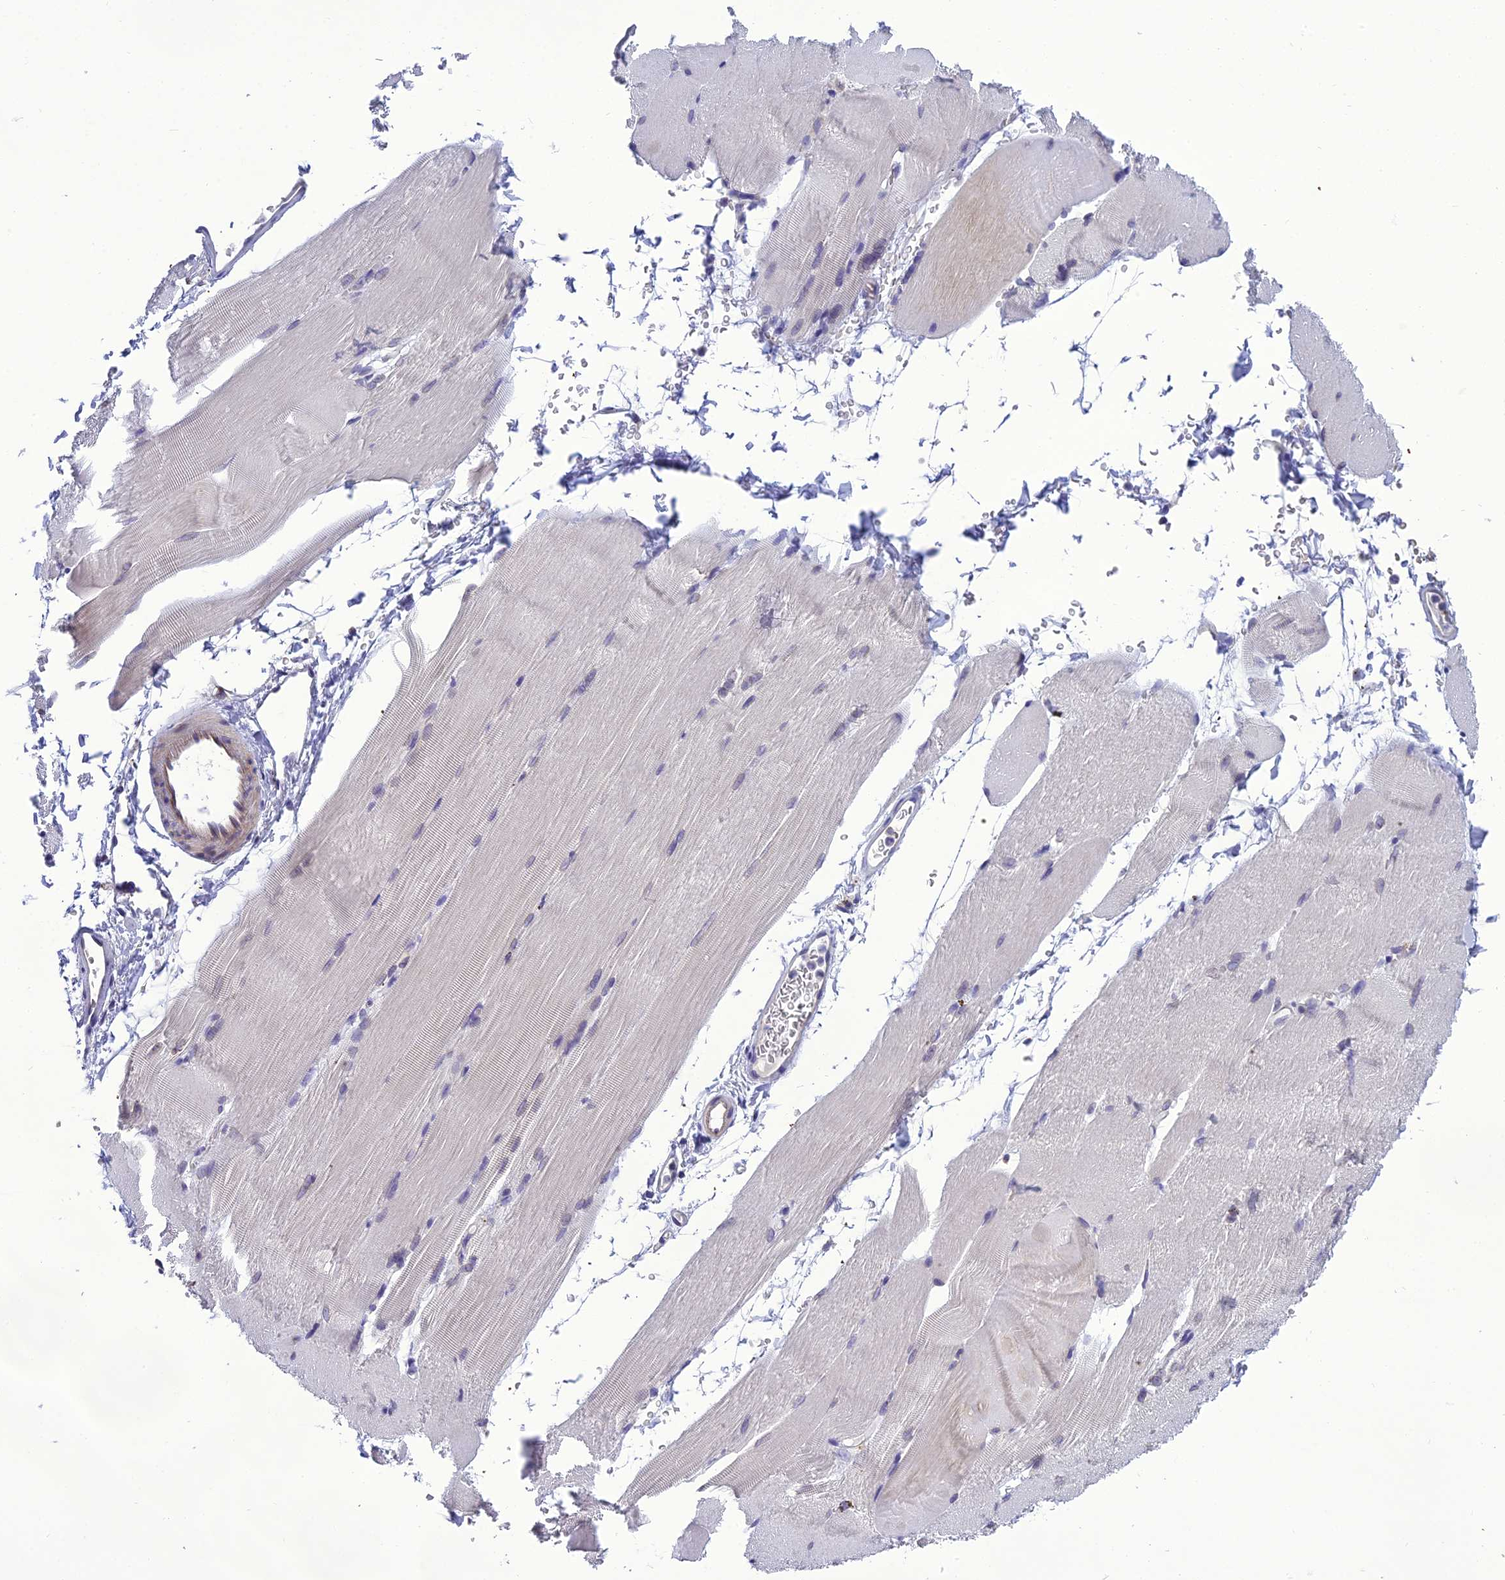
{"staining": {"intensity": "negative", "quantity": "none", "location": "none"}, "tissue": "skeletal muscle", "cell_type": "Myocytes", "image_type": "normal", "snomed": [{"axis": "morphology", "description": "Normal tissue, NOS"}, {"axis": "topography", "description": "Skeletal muscle"}, {"axis": "topography", "description": "Parathyroid gland"}], "caption": "This photomicrograph is of unremarkable skeletal muscle stained with IHC to label a protein in brown with the nuclei are counter-stained blue. There is no positivity in myocytes.", "gene": "GOLPH3", "patient": {"sex": "female", "age": 37}}